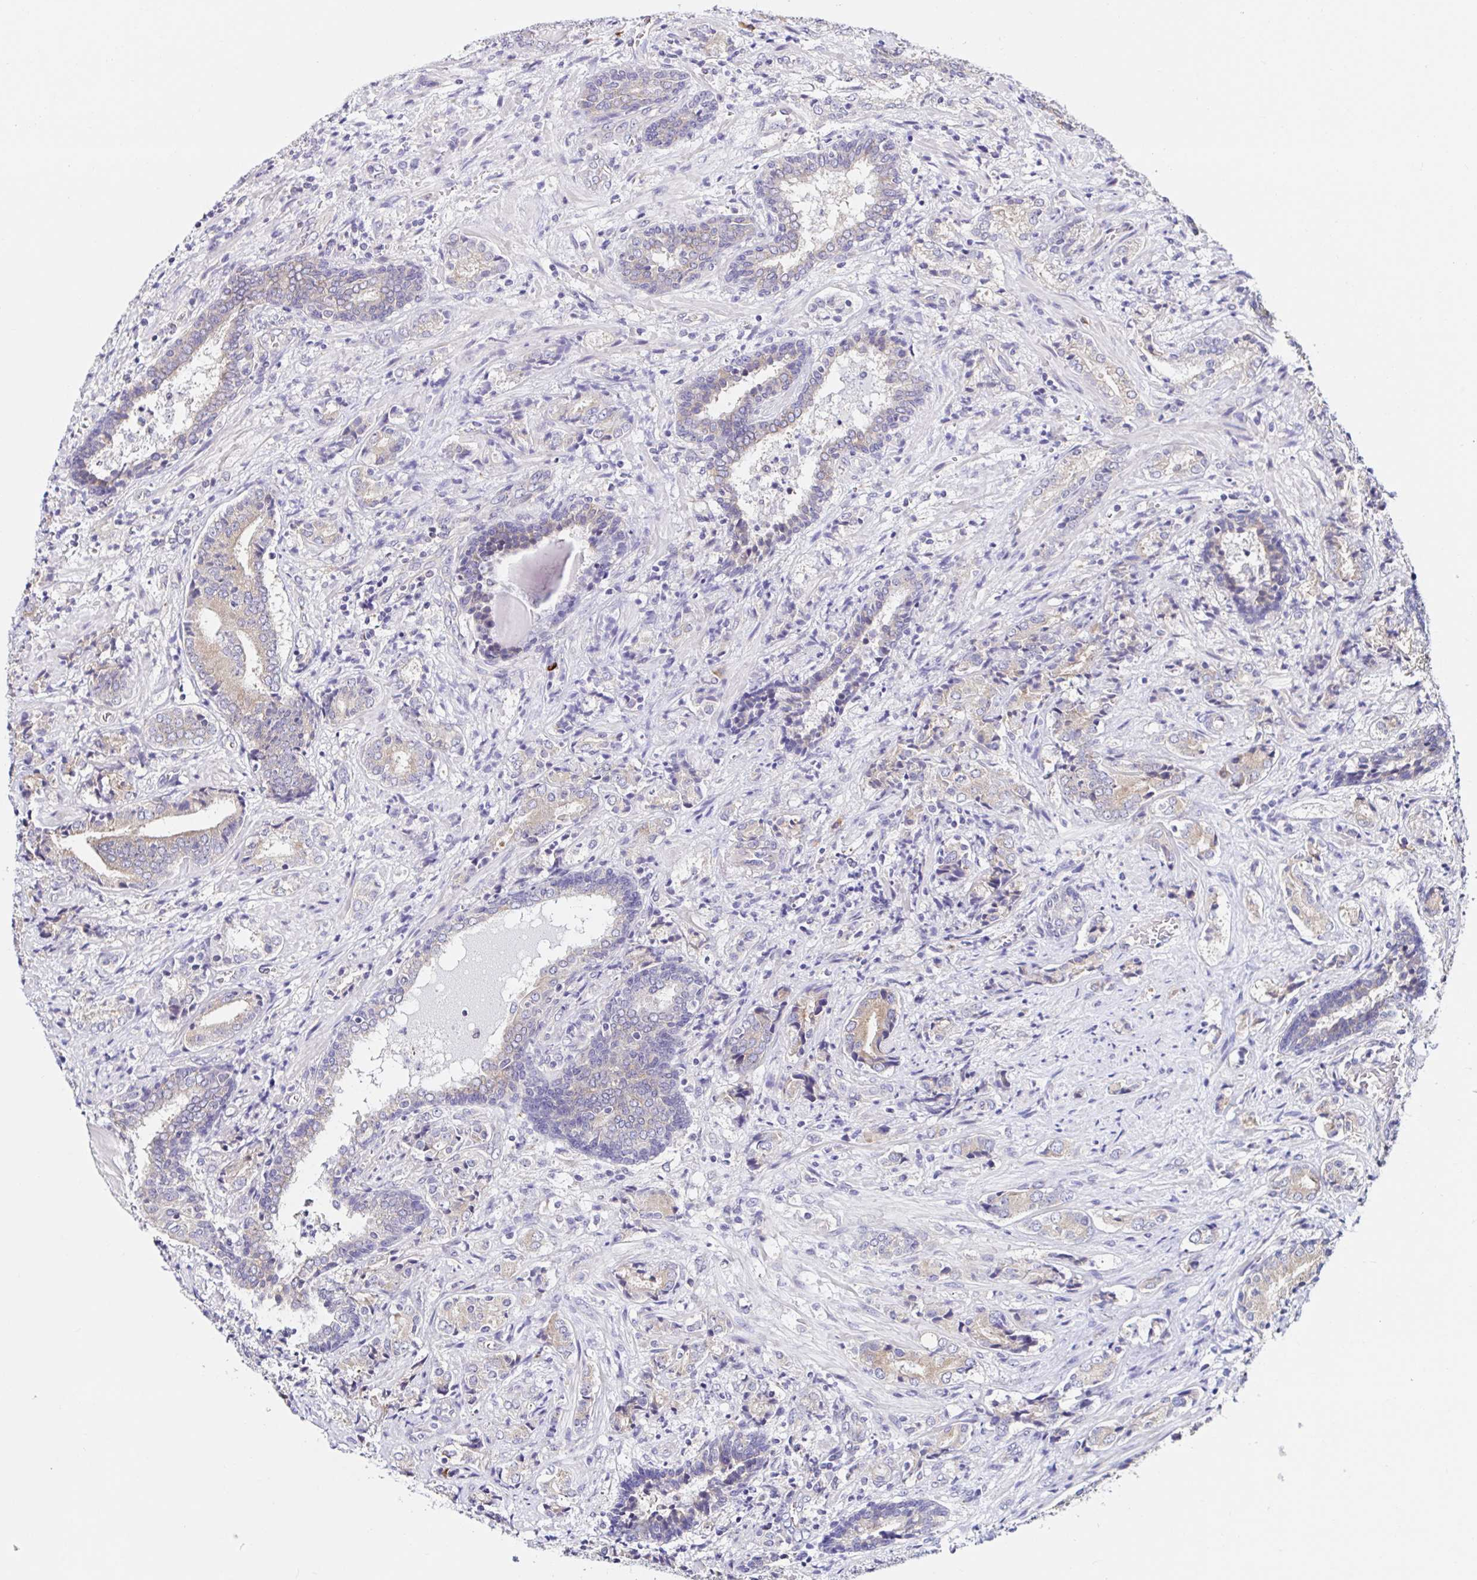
{"staining": {"intensity": "moderate", "quantity": "25%-75%", "location": "cytoplasmic/membranous"}, "tissue": "prostate cancer", "cell_type": "Tumor cells", "image_type": "cancer", "snomed": [{"axis": "morphology", "description": "Adenocarcinoma, High grade"}, {"axis": "topography", "description": "Prostate"}], "caption": "A brown stain highlights moderate cytoplasmic/membranous positivity of a protein in prostate cancer (adenocarcinoma (high-grade)) tumor cells.", "gene": "VSIG2", "patient": {"sex": "male", "age": 62}}